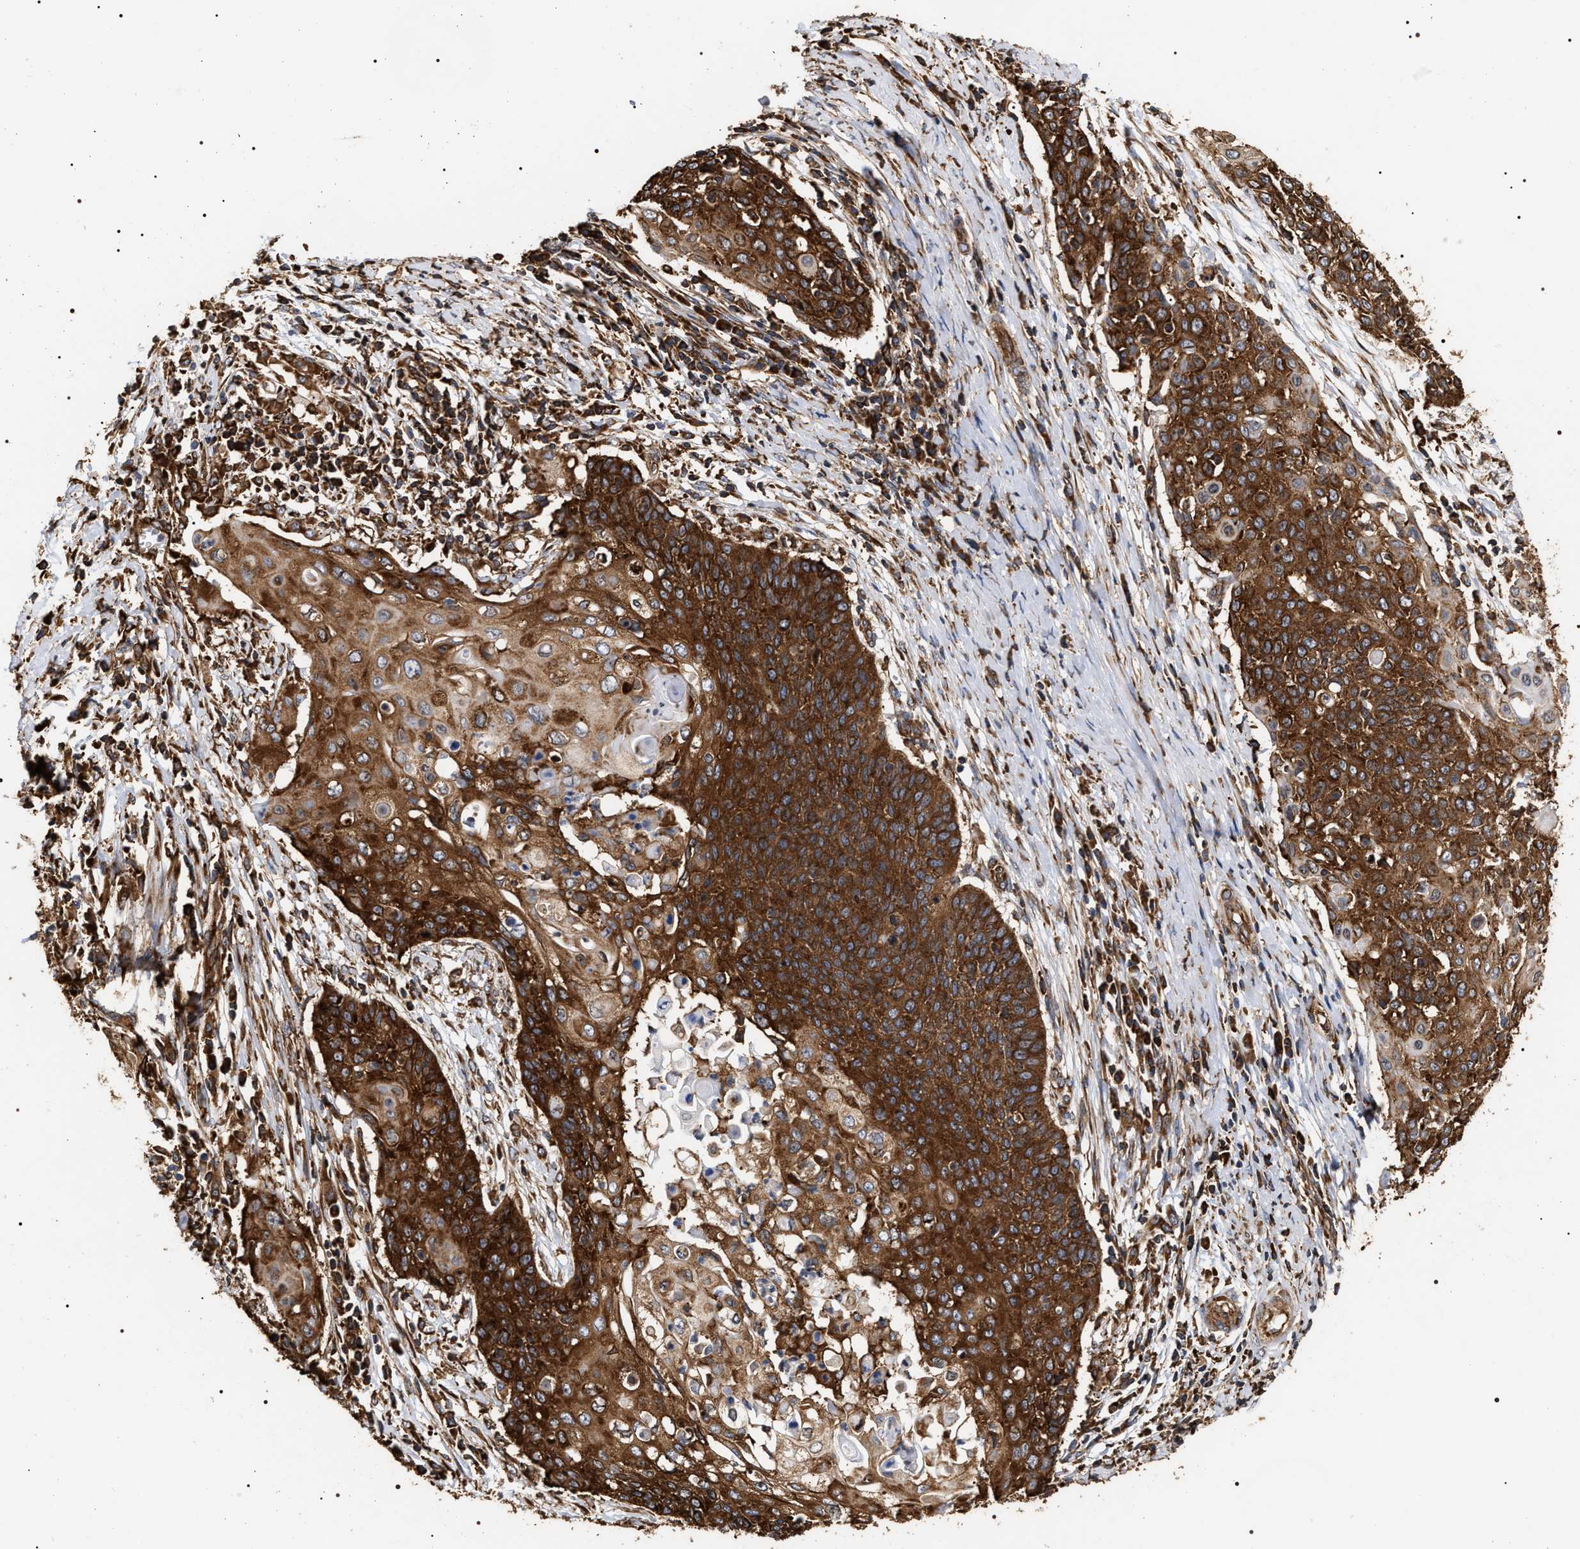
{"staining": {"intensity": "strong", "quantity": ">75%", "location": "cytoplasmic/membranous"}, "tissue": "cervical cancer", "cell_type": "Tumor cells", "image_type": "cancer", "snomed": [{"axis": "morphology", "description": "Squamous cell carcinoma, NOS"}, {"axis": "topography", "description": "Cervix"}], "caption": "Brown immunohistochemical staining in squamous cell carcinoma (cervical) shows strong cytoplasmic/membranous positivity in about >75% of tumor cells. (Stains: DAB in brown, nuclei in blue, Microscopy: brightfield microscopy at high magnification).", "gene": "SERBP1", "patient": {"sex": "female", "age": 39}}